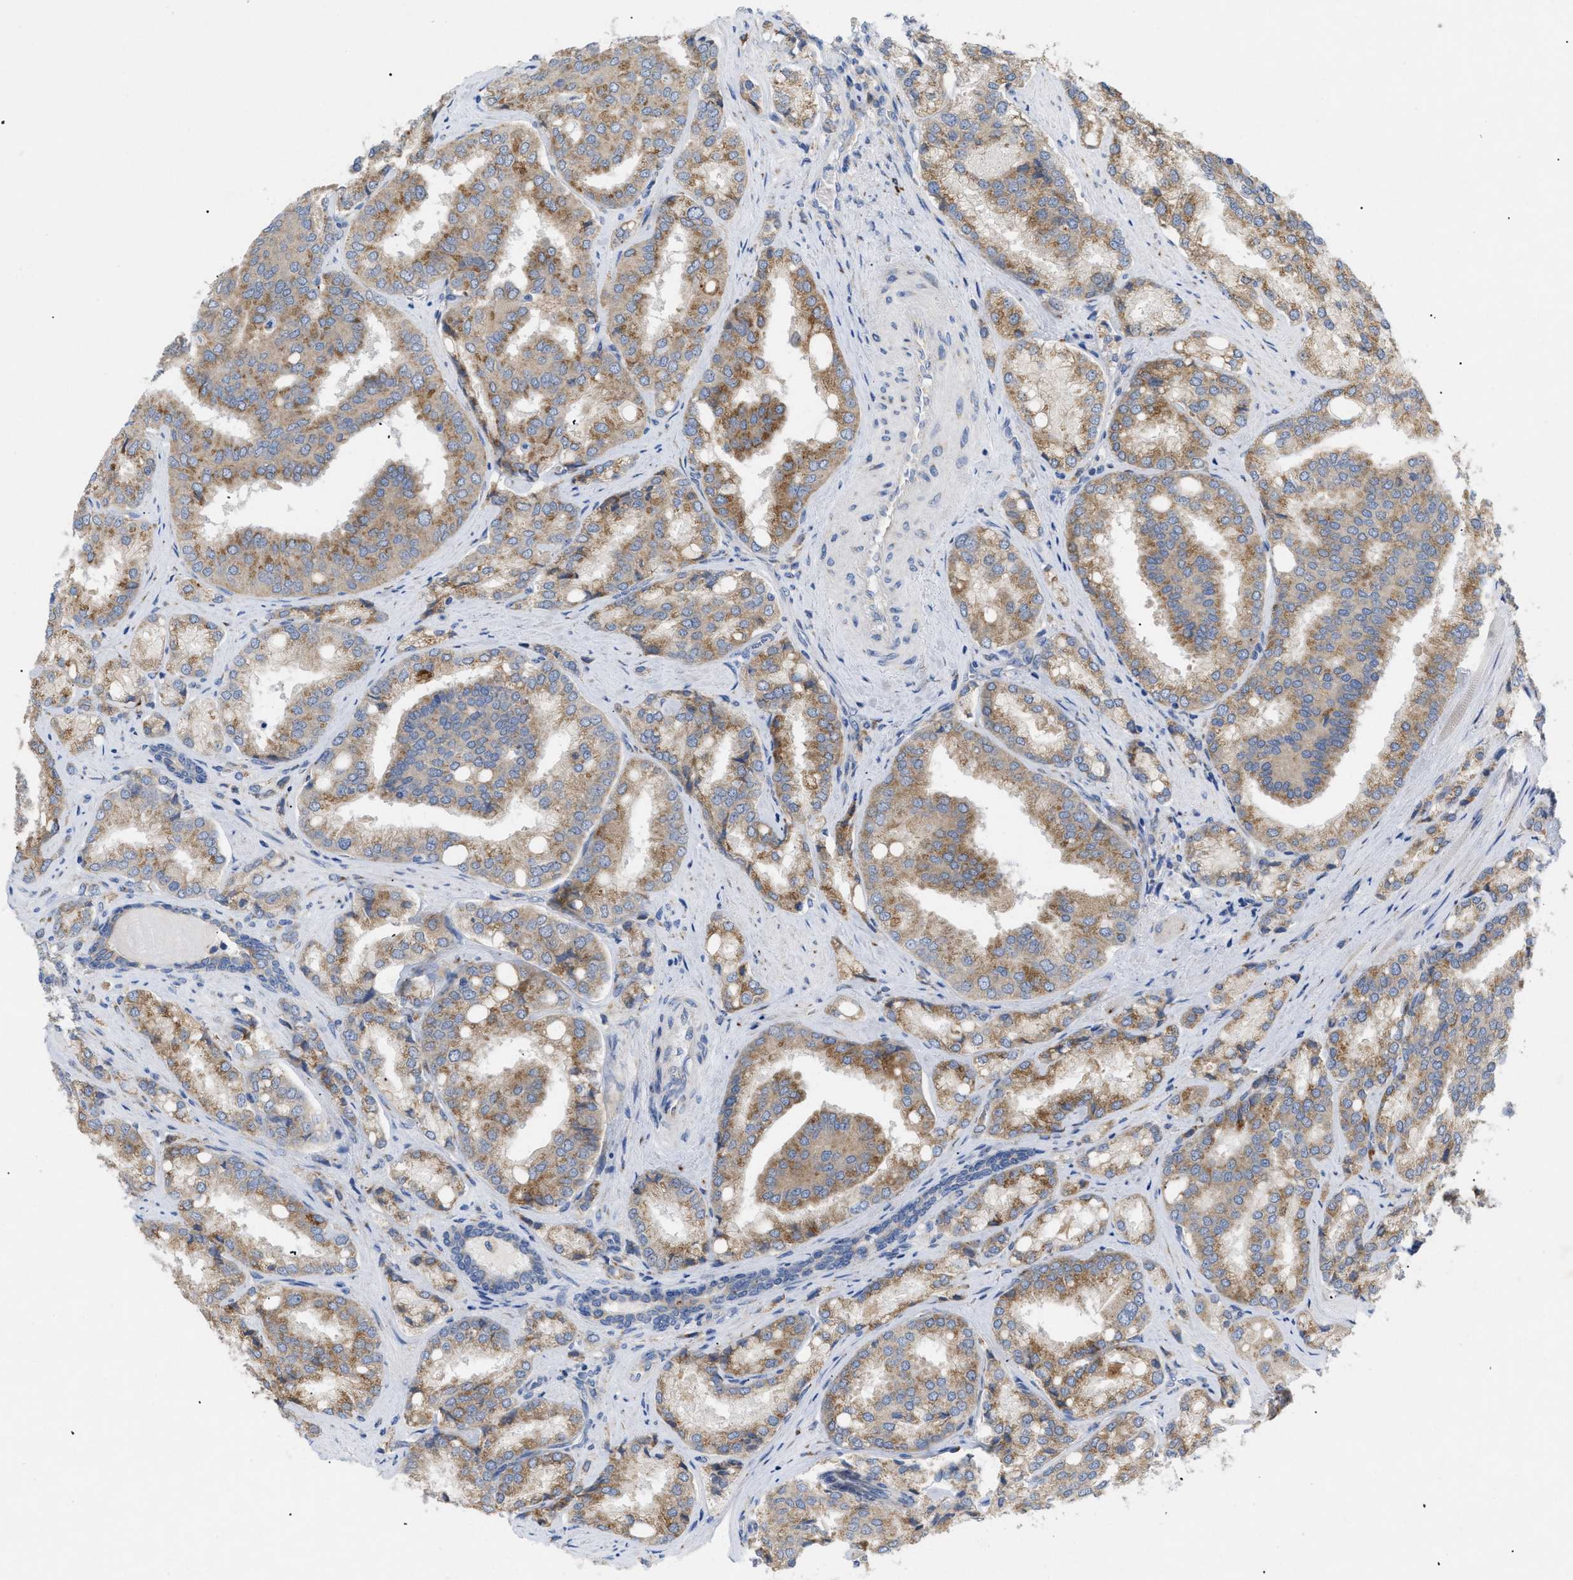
{"staining": {"intensity": "moderate", "quantity": ">75%", "location": "cytoplasmic/membranous"}, "tissue": "prostate cancer", "cell_type": "Tumor cells", "image_type": "cancer", "snomed": [{"axis": "morphology", "description": "Adenocarcinoma, High grade"}, {"axis": "topography", "description": "Prostate"}], "caption": "Protein analysis of adenocarcinoma (high-grade) (prostate) tissue reveals moderate cytoplasmic/membranous positivity in about >75% of tumor cells.", "gene": "SLC50A1", "patient": {"sex": "male", "age": 50}}